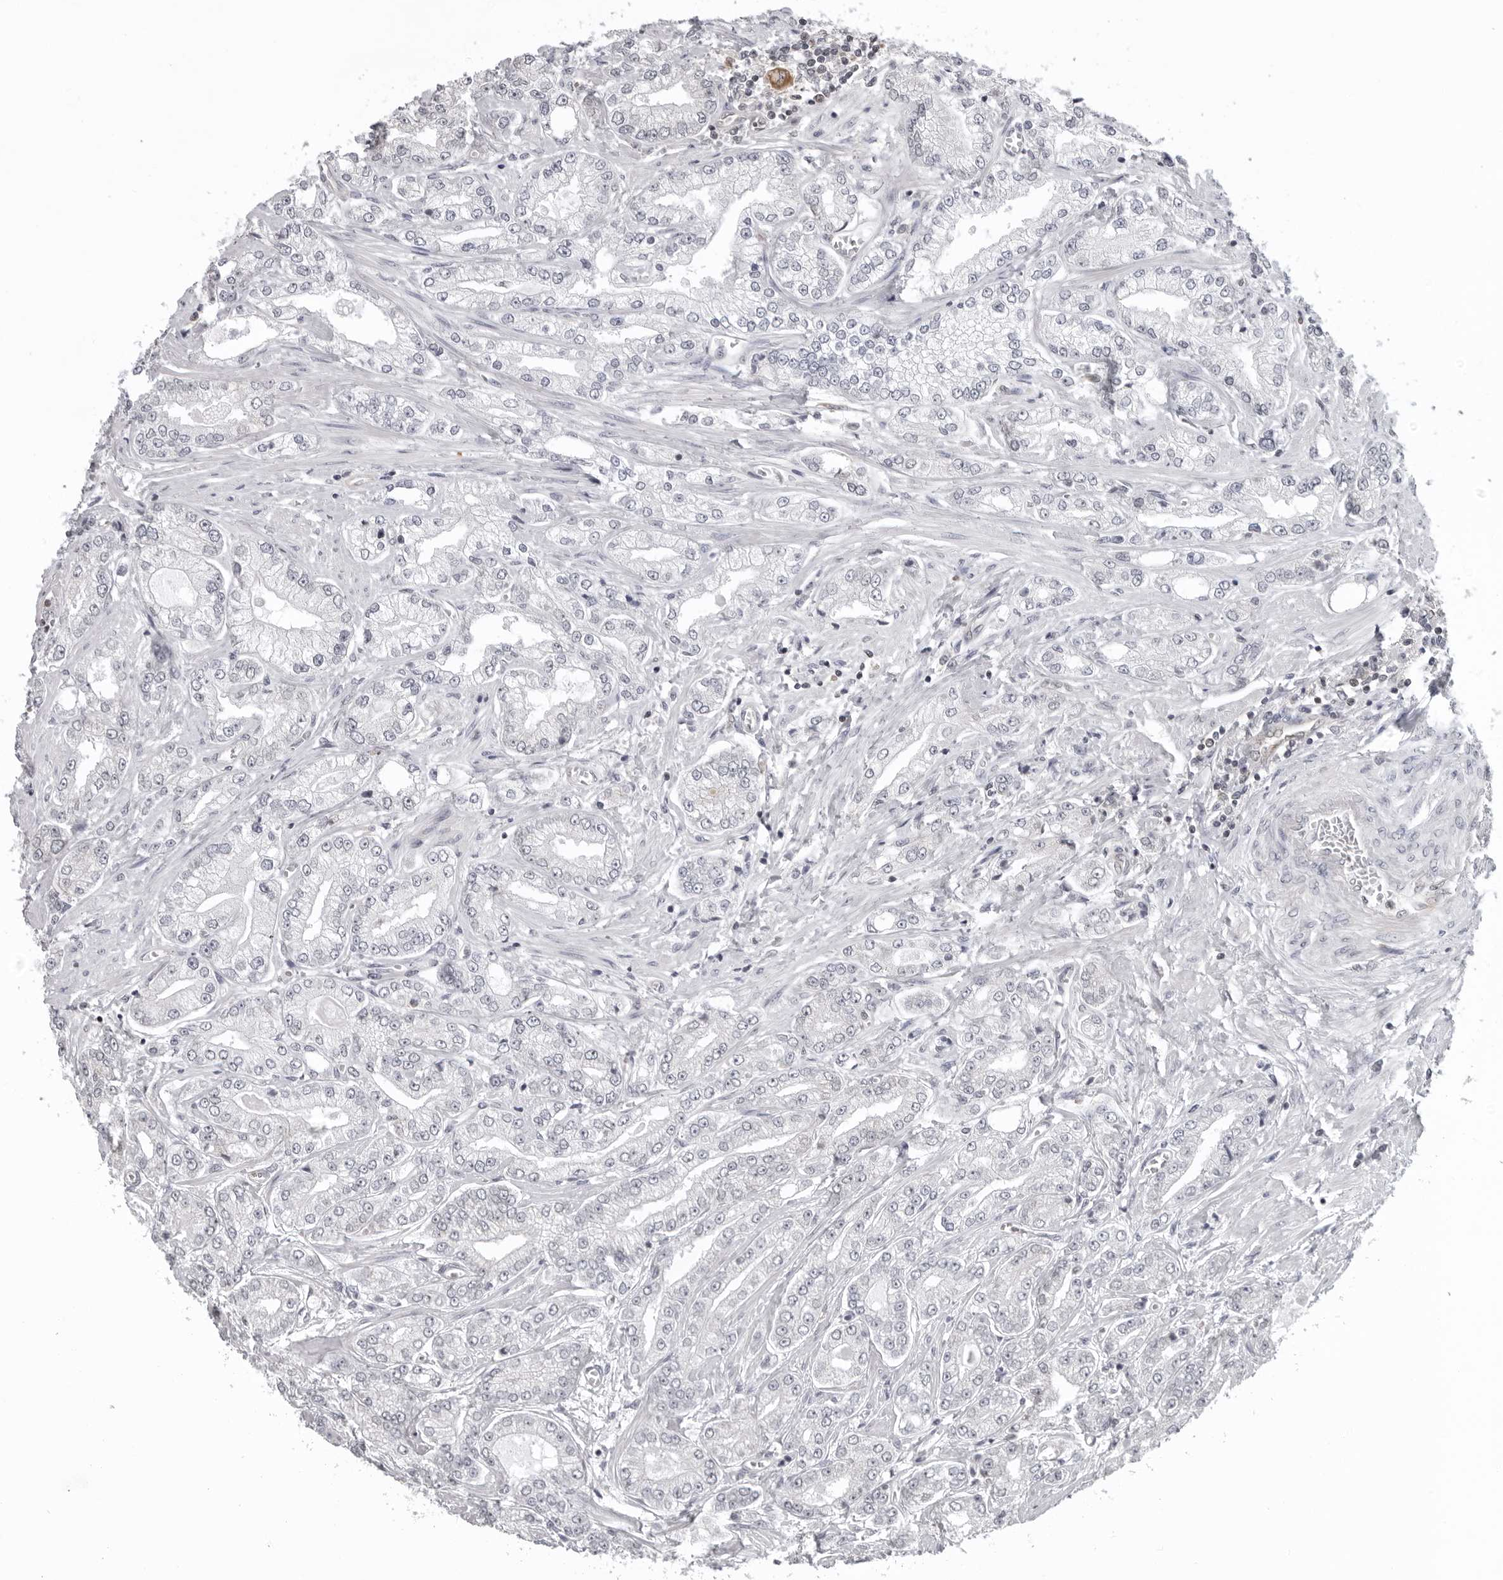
{"staining": {"intensity": "negative", "quantity": "none", "location": "none"}, "tissue": "prostate cancer", "cell_type": "Tumor cells", "image_type": "cancer", "snomed": [{"axis": "morphology", "description": "Adenocarcinoma, Low grade"}, {"axis": "topography", "description": "Prostate"}], "caption": "IHC of human adenocarcinoma (low-grade) (prostate) displays no positivity in tumor cells.", "gene": "MRPS15", "patient": {"sex": "male", "age": 62}}